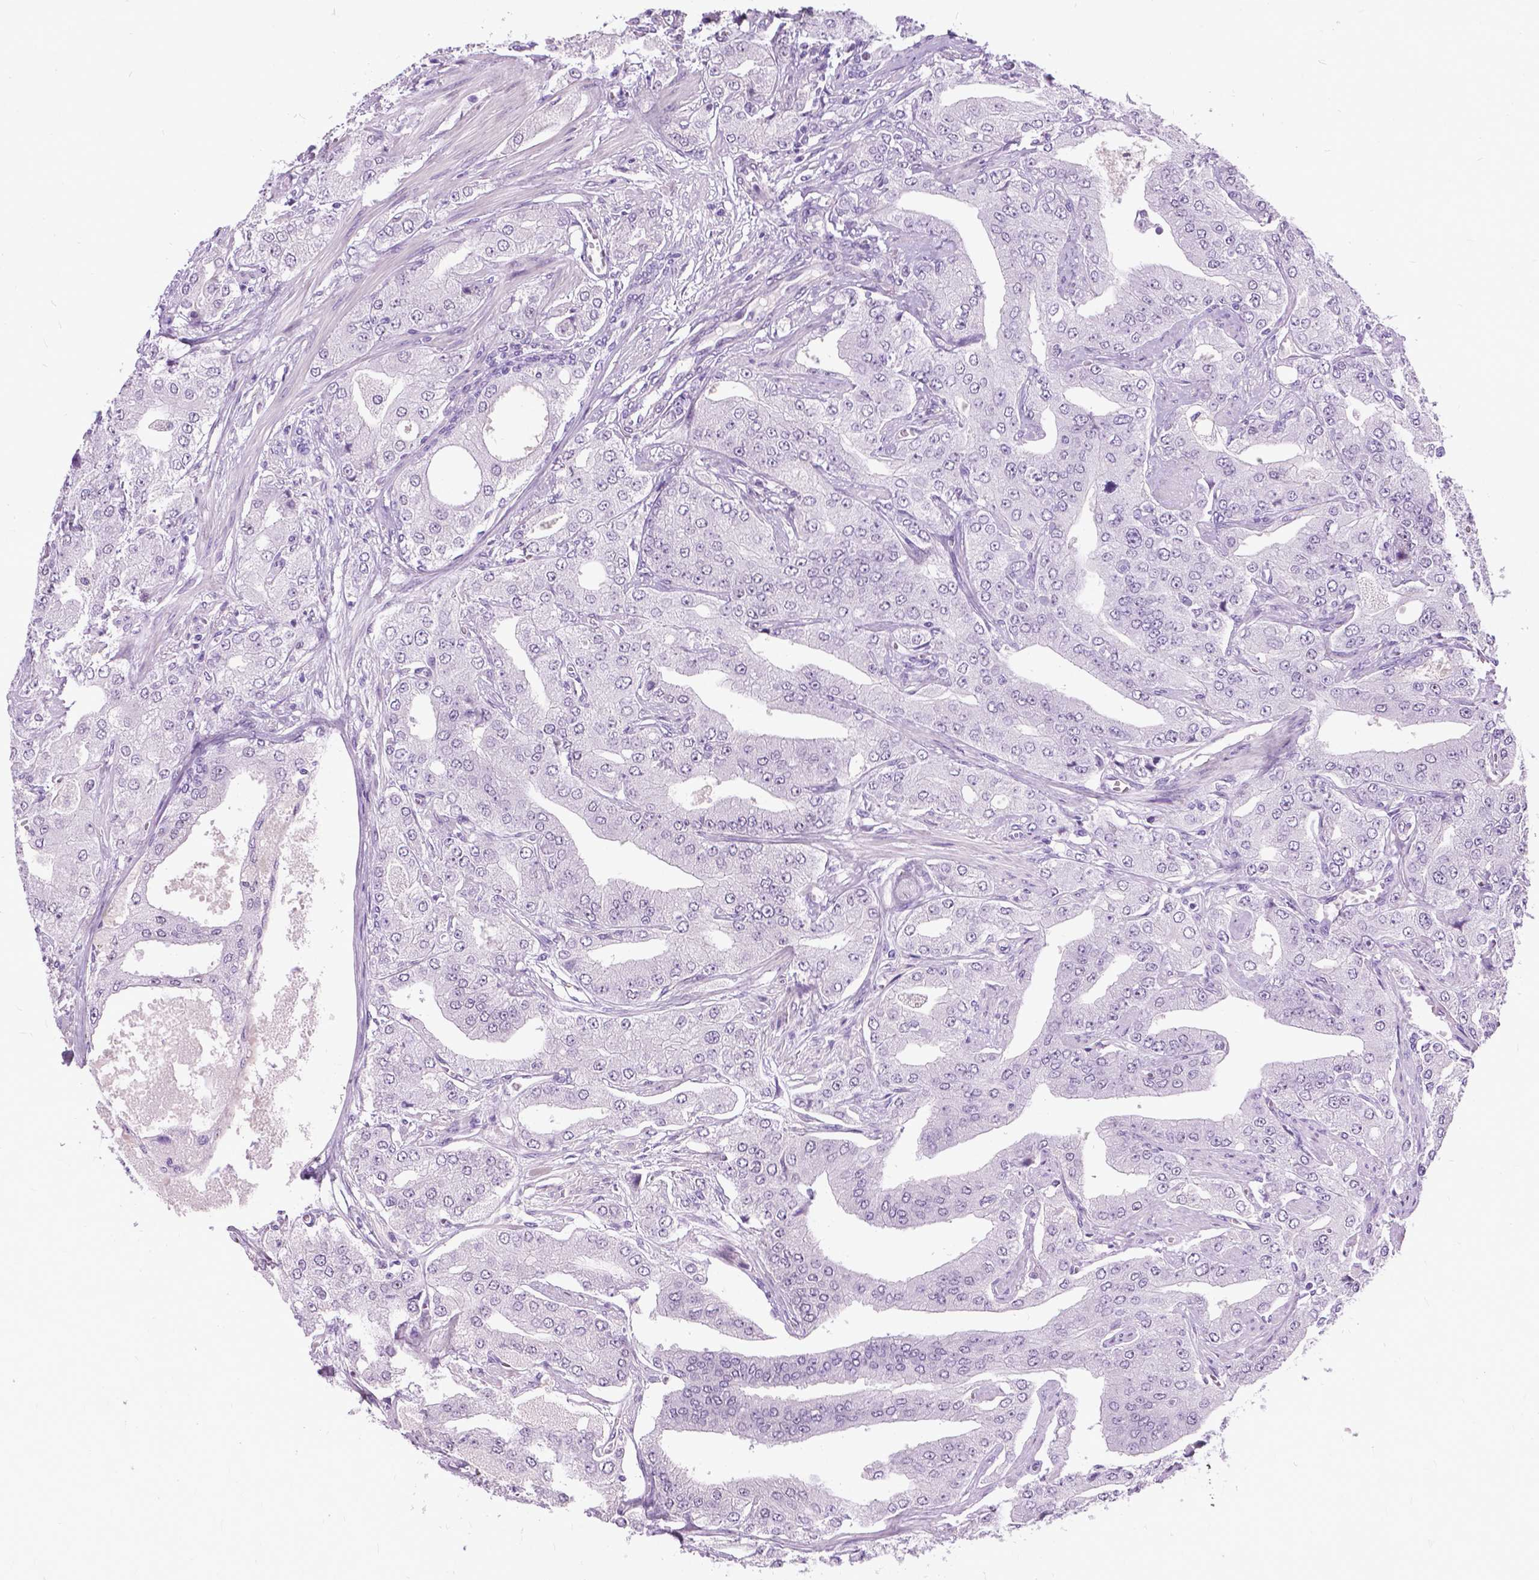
{"staining": {"intensity": "negative", "quantity": "none", "location": "none"}, "tissue": "prostate cancer", "cell_type": "Tumor cells", "image_type": "cancer", "snomed": [{"axis": "morphology", "description": "Adenocarcinoma, Low grade"}, {"axis": "topography", "description": "Prostate"}], "caption": "DAB (3,3'-diaminobenzidine) immunohistochemical staining of human prostate cancer demonstrates no significant staining in tumor cells.", "gene": "PROB1", "patient": {"sex": "male", "age": 60}}